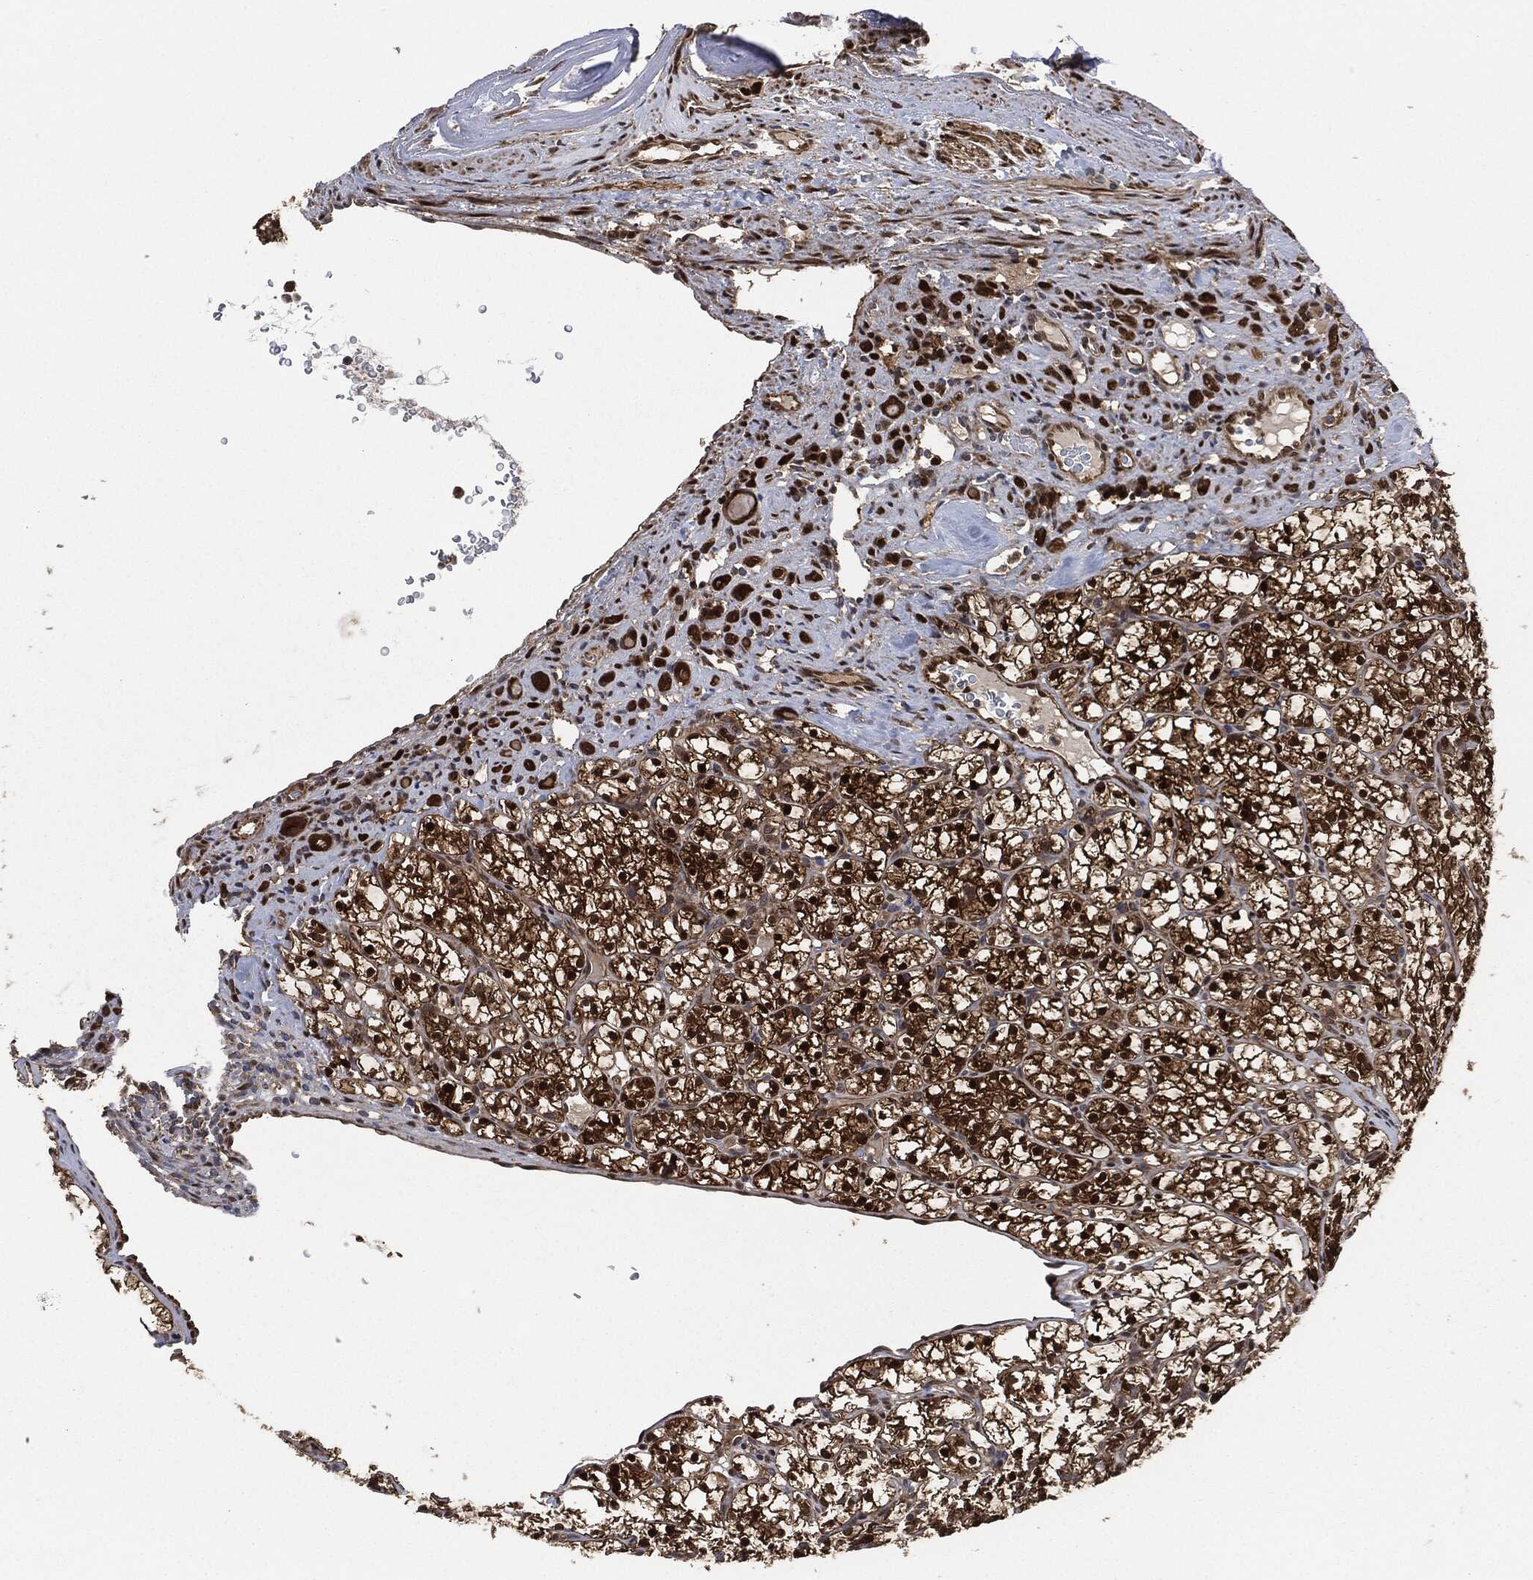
{"staining": {"intensity": "strong", "quantity": ">75%", "location": "cytoplasmic/membranous,nuclear"}, "tissue": "renal cancer", "cell_type": "Tumor cells", "image_type": "cancer", "snomed": [{"axis": "morphology", "description": "Adenocarcinoma, NOS"}, {"axis": "topography", "description": "Kidney"}], "caption": "Protein expression analysis of renal adenocarcinoma exhibits strong cytoplasmic/membranous and nuclear staining in about >75% of tumor cells. The staining is performed using DAB (3,3'-diaminobenzidine) brown chromogen to label protein expression. The nuclei are counter-stained blue using hematoxylin.", "gene": "DCTN1", "patient": {"sex": "female", "age": 89}}